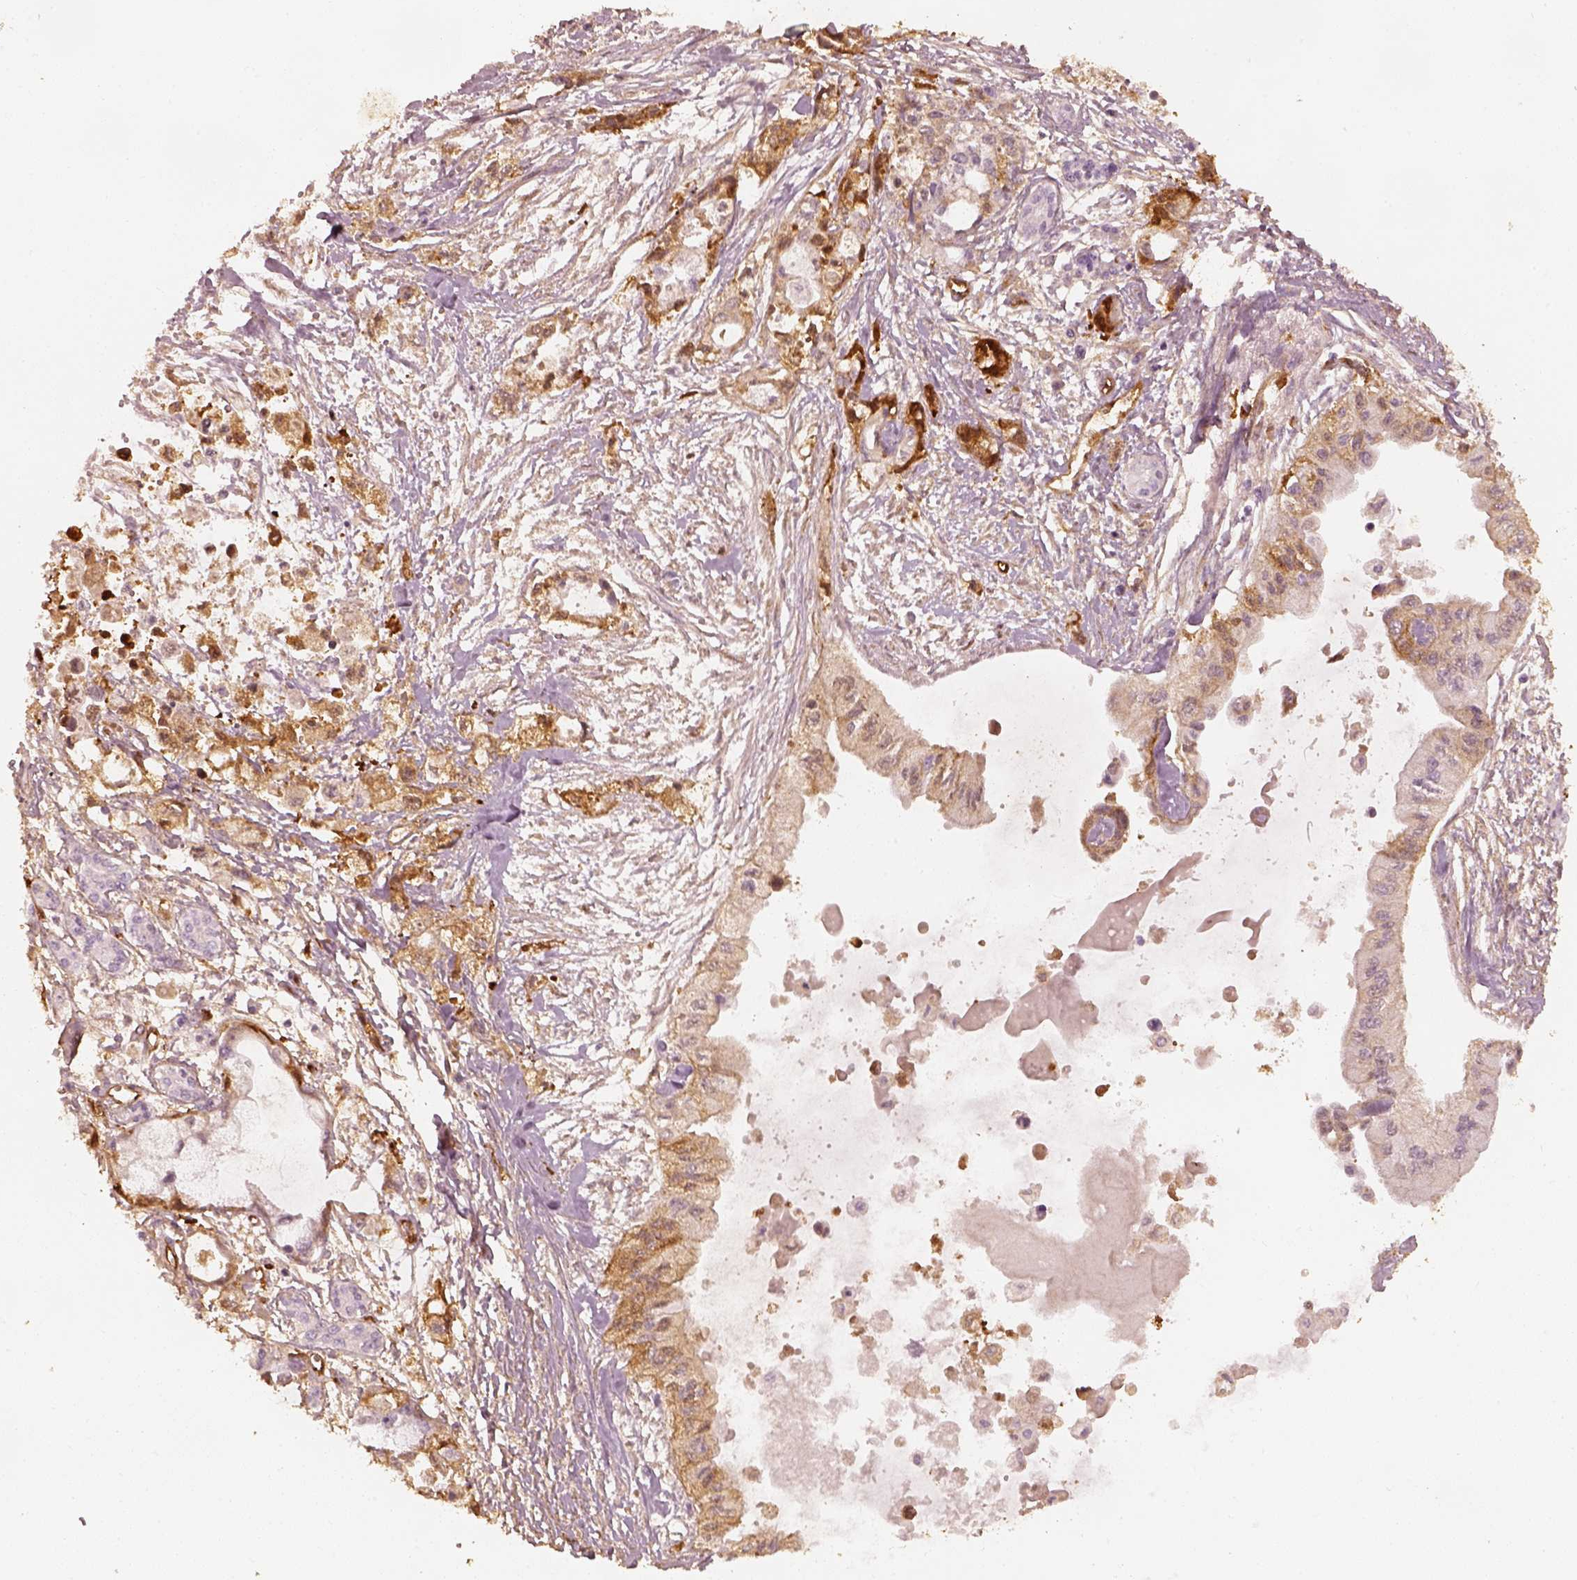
{"staining": {"intensity": "weak", "quantity": ">75%", "location": "cytoplasmic/membranous"}, "tissue": "pancreatic cancer", "cell_type": "Tumor cells", "image_type": "cancer", "snomed": [{"axis": "morphology", "description": "Adenocarcinoma, NOS"}, {"axis": "topography", "description": "Pancreas"}], "caption": "Pancreatic cancer tissue reveals weak cytoplasmic/membranous expression in approximately >75% of tumor cells (brown staining indicates protein expression, while blue staining denotes nuclei).", "gene": "FSCN1", "patient": {"sex": "female", "age": 61}}